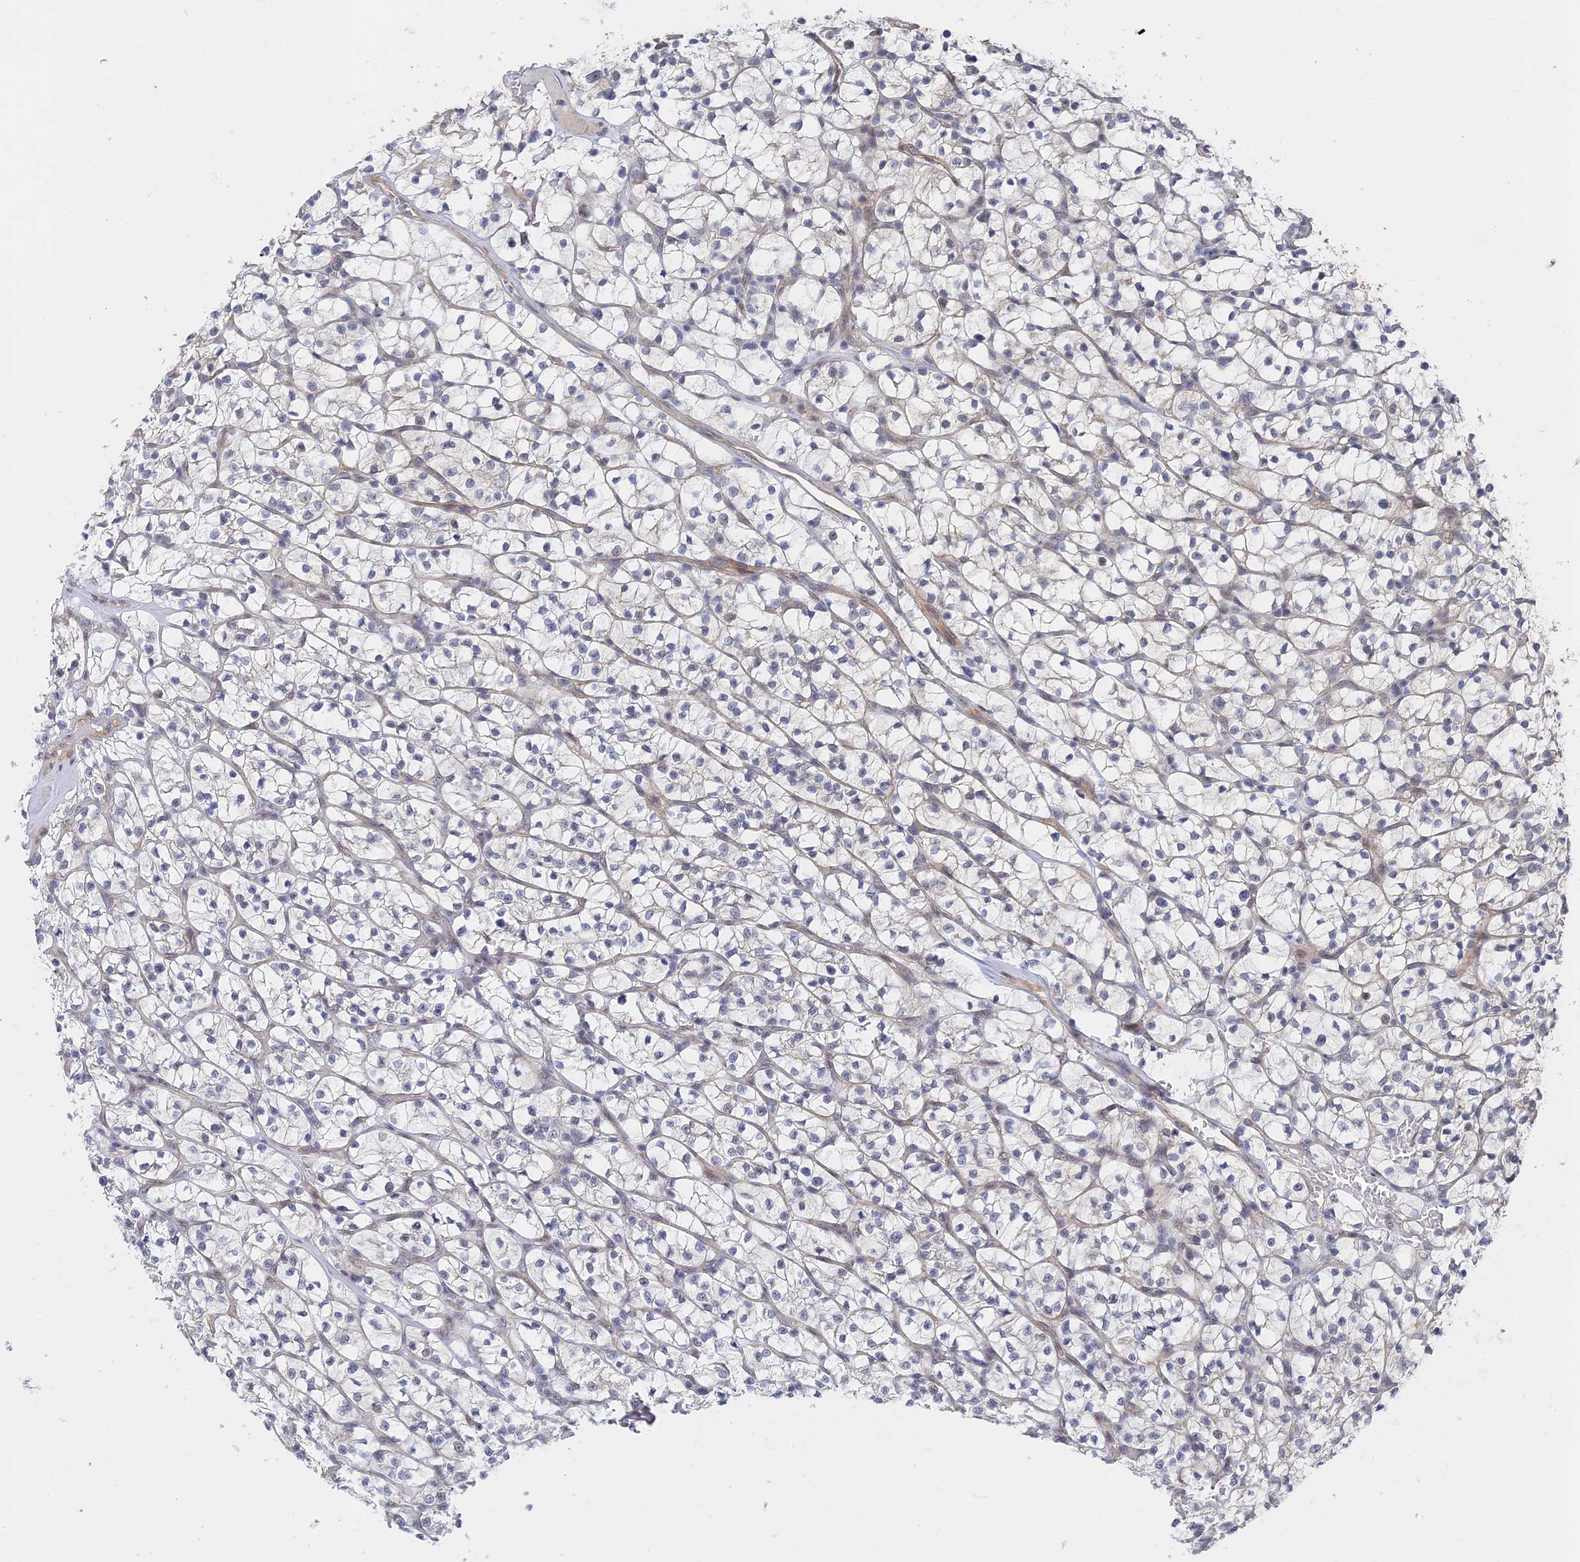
{"staining": {"intensity": "negative", "quantity": "none", "location": "none"}, "tissue": "renal cancer", "cell_type": "Tumor cells", "image_type": "cancer", "snomed": [{"axis": "morphology", "description": "Adenocarcinoma, NOS"}, {"axis": "topography", "description": "Kidney"}], "caption": "Image shows no protein staining in tumor cells of renal cancer (adenocarcinoma) tissue.", "gene": "CFAP92", "patient": {"sex": "female", "age": 64}}